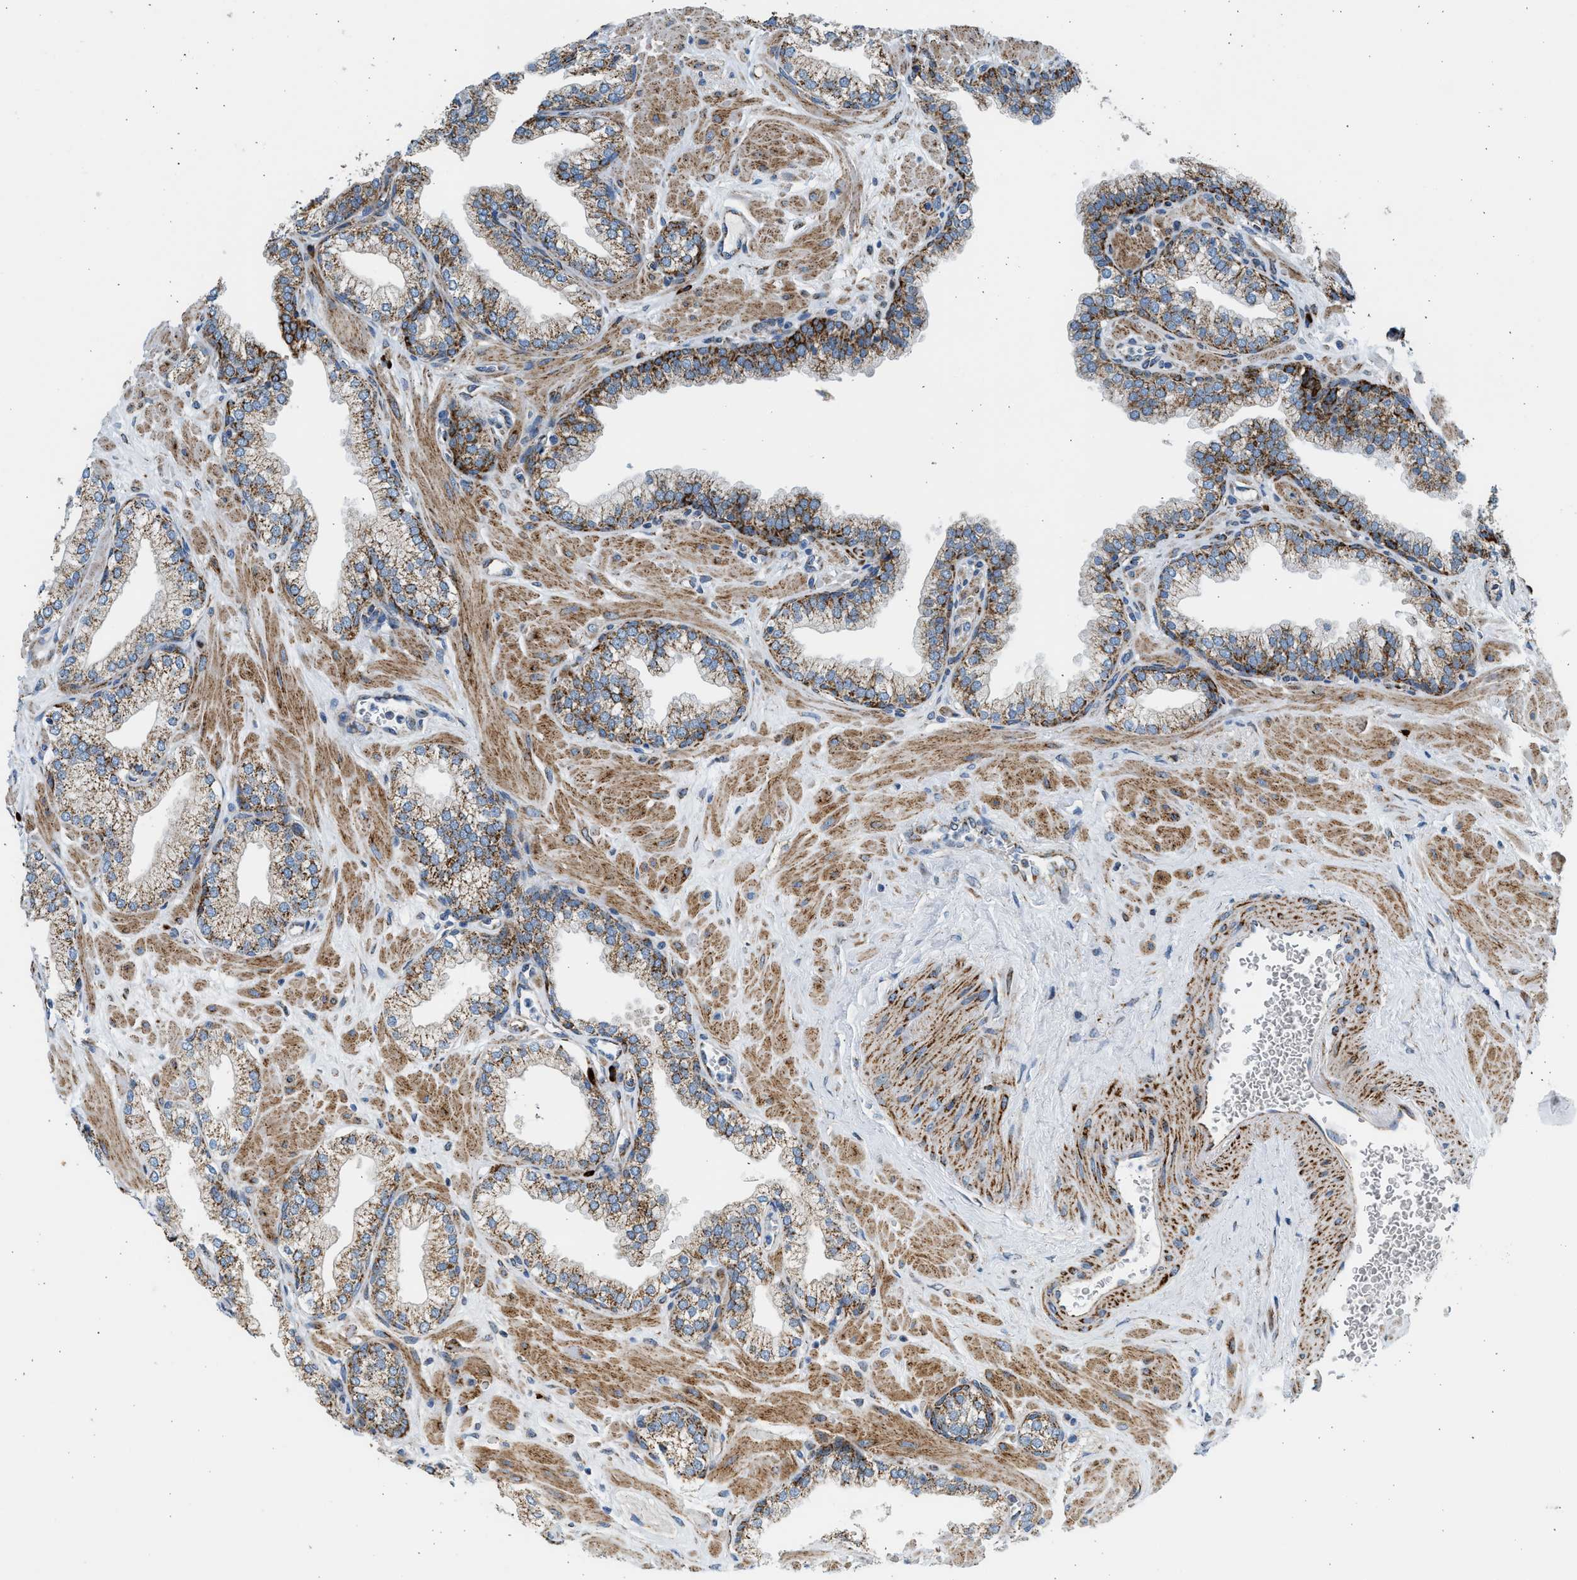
{"staining": {"intensity": "moderate", "quantity": ">75%", "location": "cytoplasmic/membranous"}, "tissue": "prostate", "cell_type": "Glandular cells", "image_type": "normal", "snomed": [{"axis": "morphology", "description": "Normal tissue, NOS"}, {"axis": "morphology", "description": "Urothelial carcinoma, Low grade"}, {"axis": "topography", "description": "Urinary bladder"}, {"axis": "topography", "description": "Prostate"}], "caption": "Immunohistochemical staining of benign prostate demonstrates medium levels of moderate cytoplasmic/membranous staining in approximately >75% of glandular cells. The protein is shown in brown color, while the nuclei are stained blue.", "gene": "KCNMB3", "patient": {"sex": "male", "age": 60}}